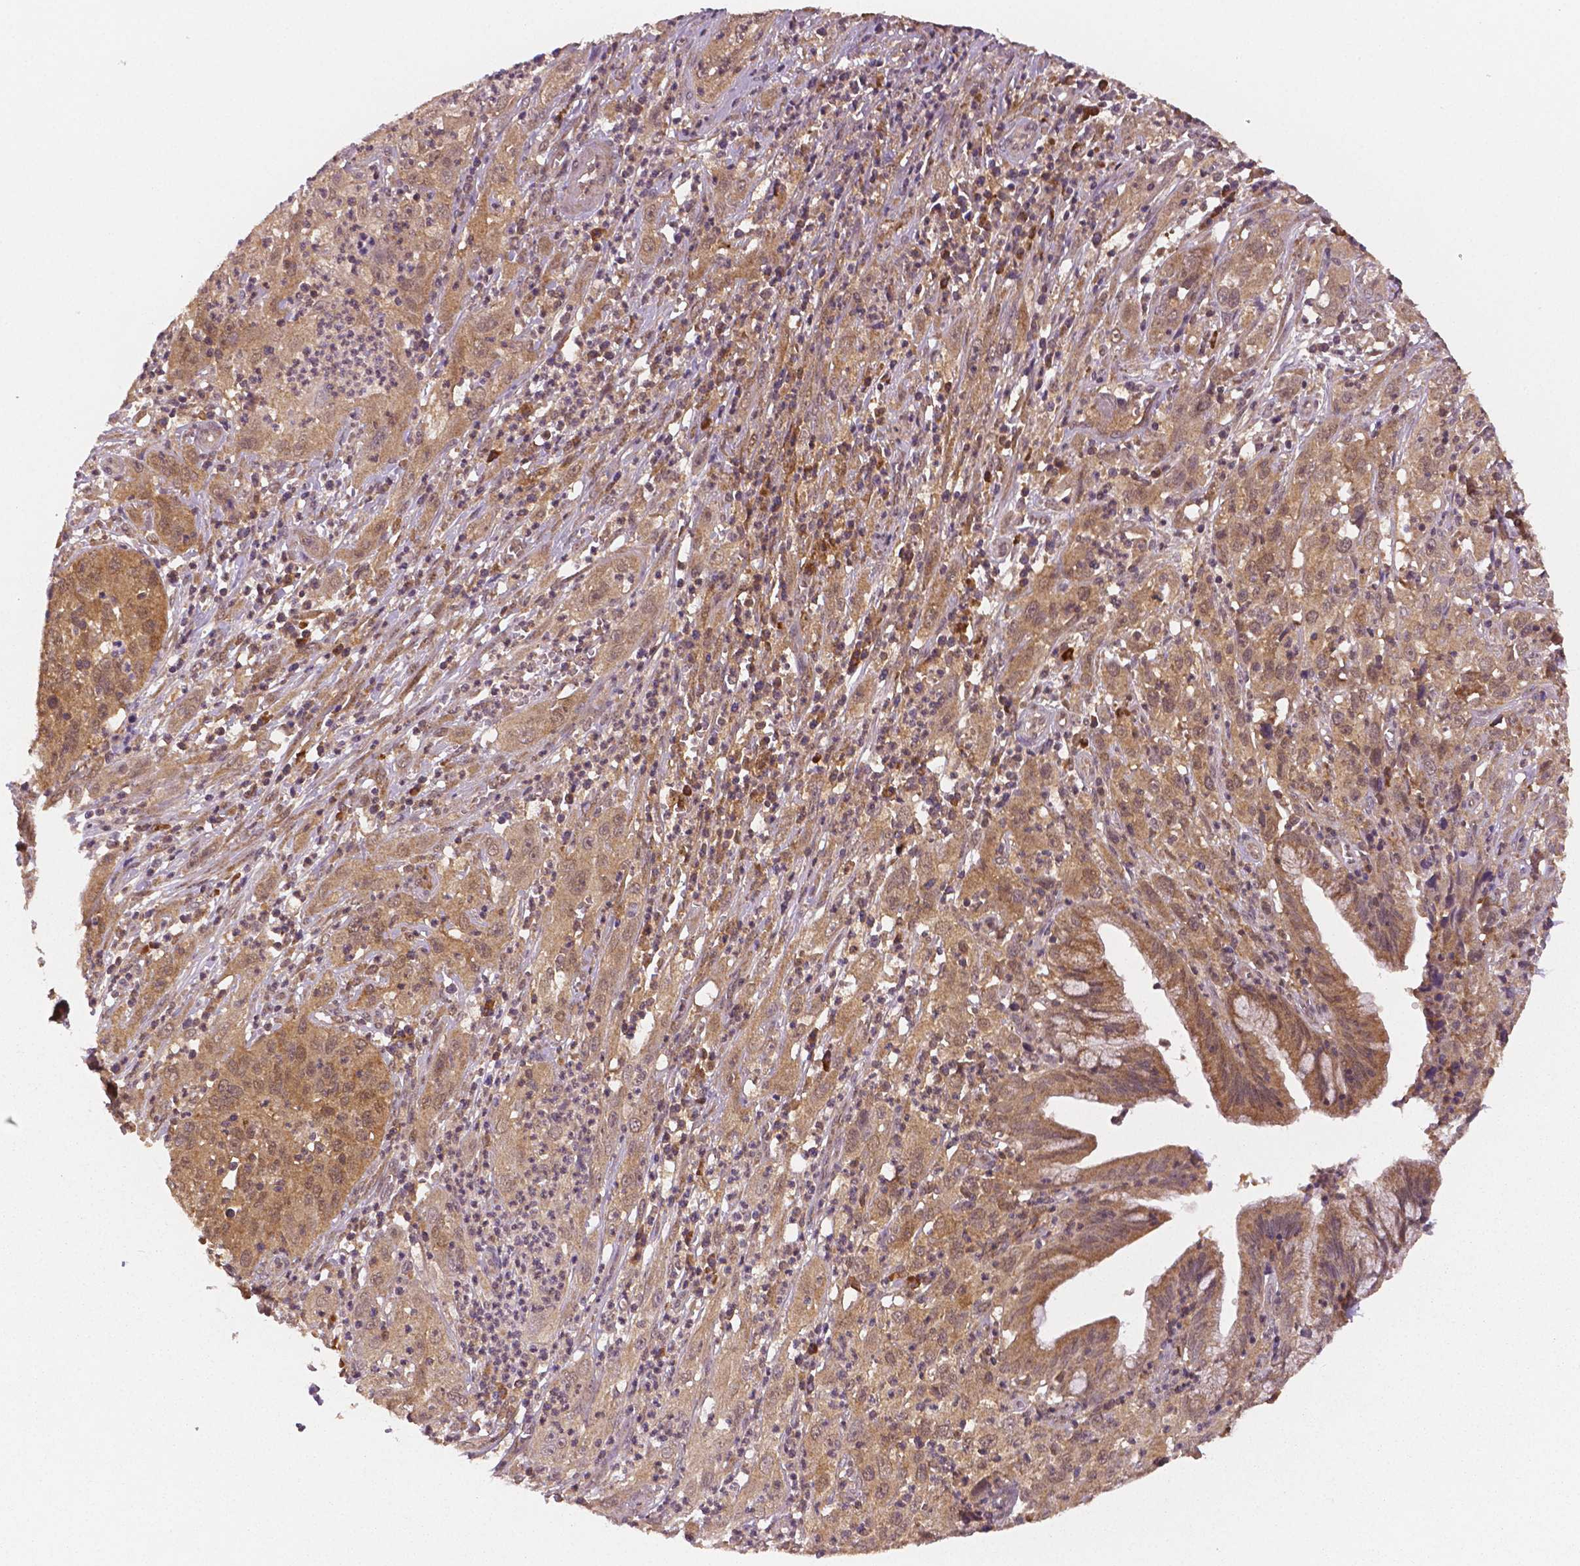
{"staining": {"intensity": "moderate", "quantity": ">75%", "location": "cytoplasmic/membranous"}, "tissue": "cervical cancer", "cell_type": "Tumor cells", "image_type": "cancer", "snomed": [{"axis": "morphology", "description": "Squamous cell carcinoma, NOS"}, {"axis": "topography", "description": "Cervix"}], "caption": "Brown immunohistochemical staining in cervical cancer (squamous cell carcinoma) reveals moderate cytoplasmic/membranous staining in about >75% of tumor cells. Immunohistochemistry (ihc) stains the protein in brown and the nuclei are stained blue.", "gene": "STAT3", "patient": {"sex": "female", "age": 32}}